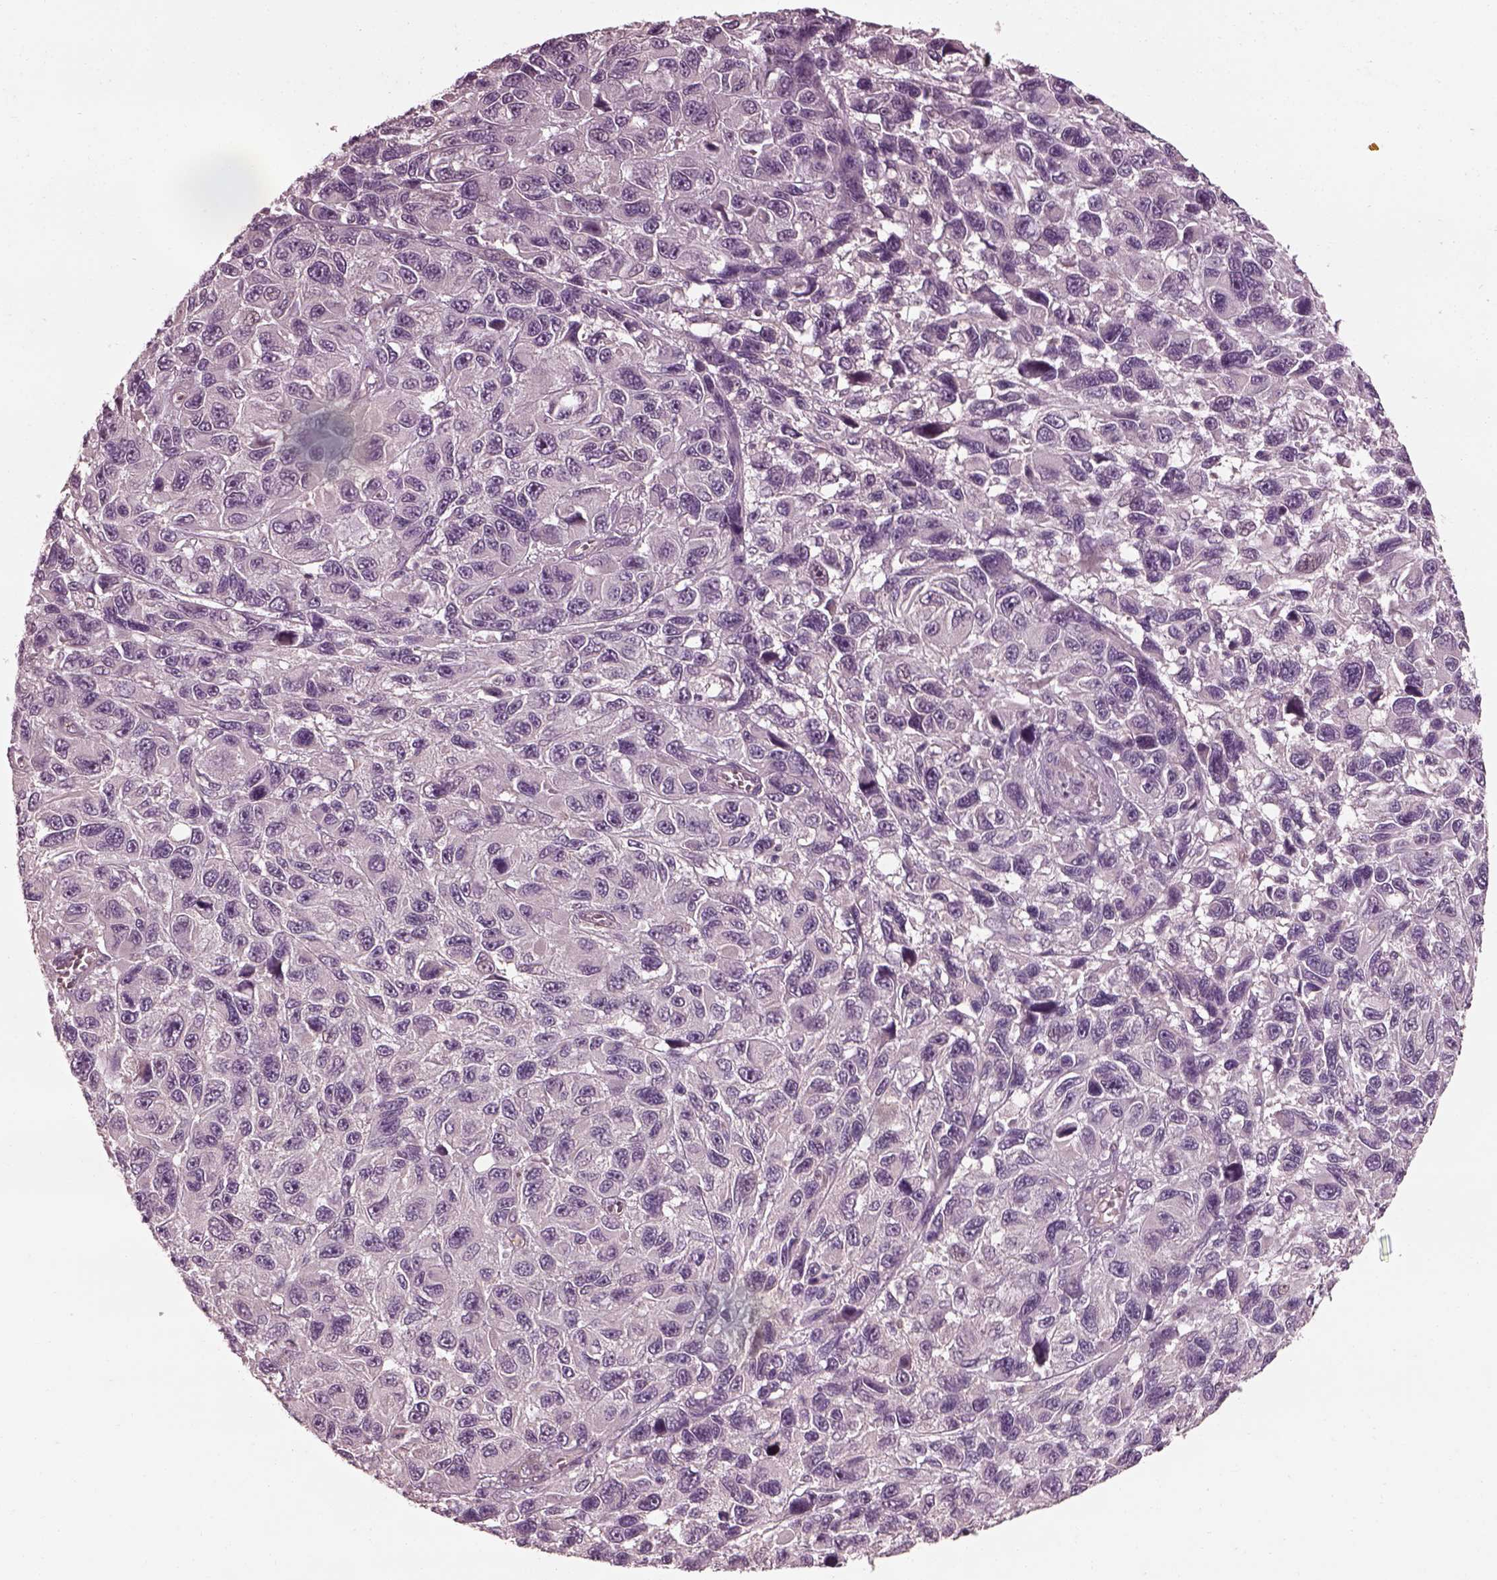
{"staining": {"intensity": "negative", "quantity": "none", "location": "none"}, "tissue": "melanoma", "cell_type": "Tumor cells", "image_type": "cancer", "snomed": [{"axis": "morphology", "description": "Malignant melanoma, NOS"}, {"axis": "topography", "description": "Skin"}], "caption": "DAB (3,3'-diaminobenzidine) immunohistochemical staining of human melanoma demonstrates no significant staining in tumor cells. Nuclei are stained in blue.", "gene": "EFEMP1", "patient": {"sex": "male", "age": 53}}